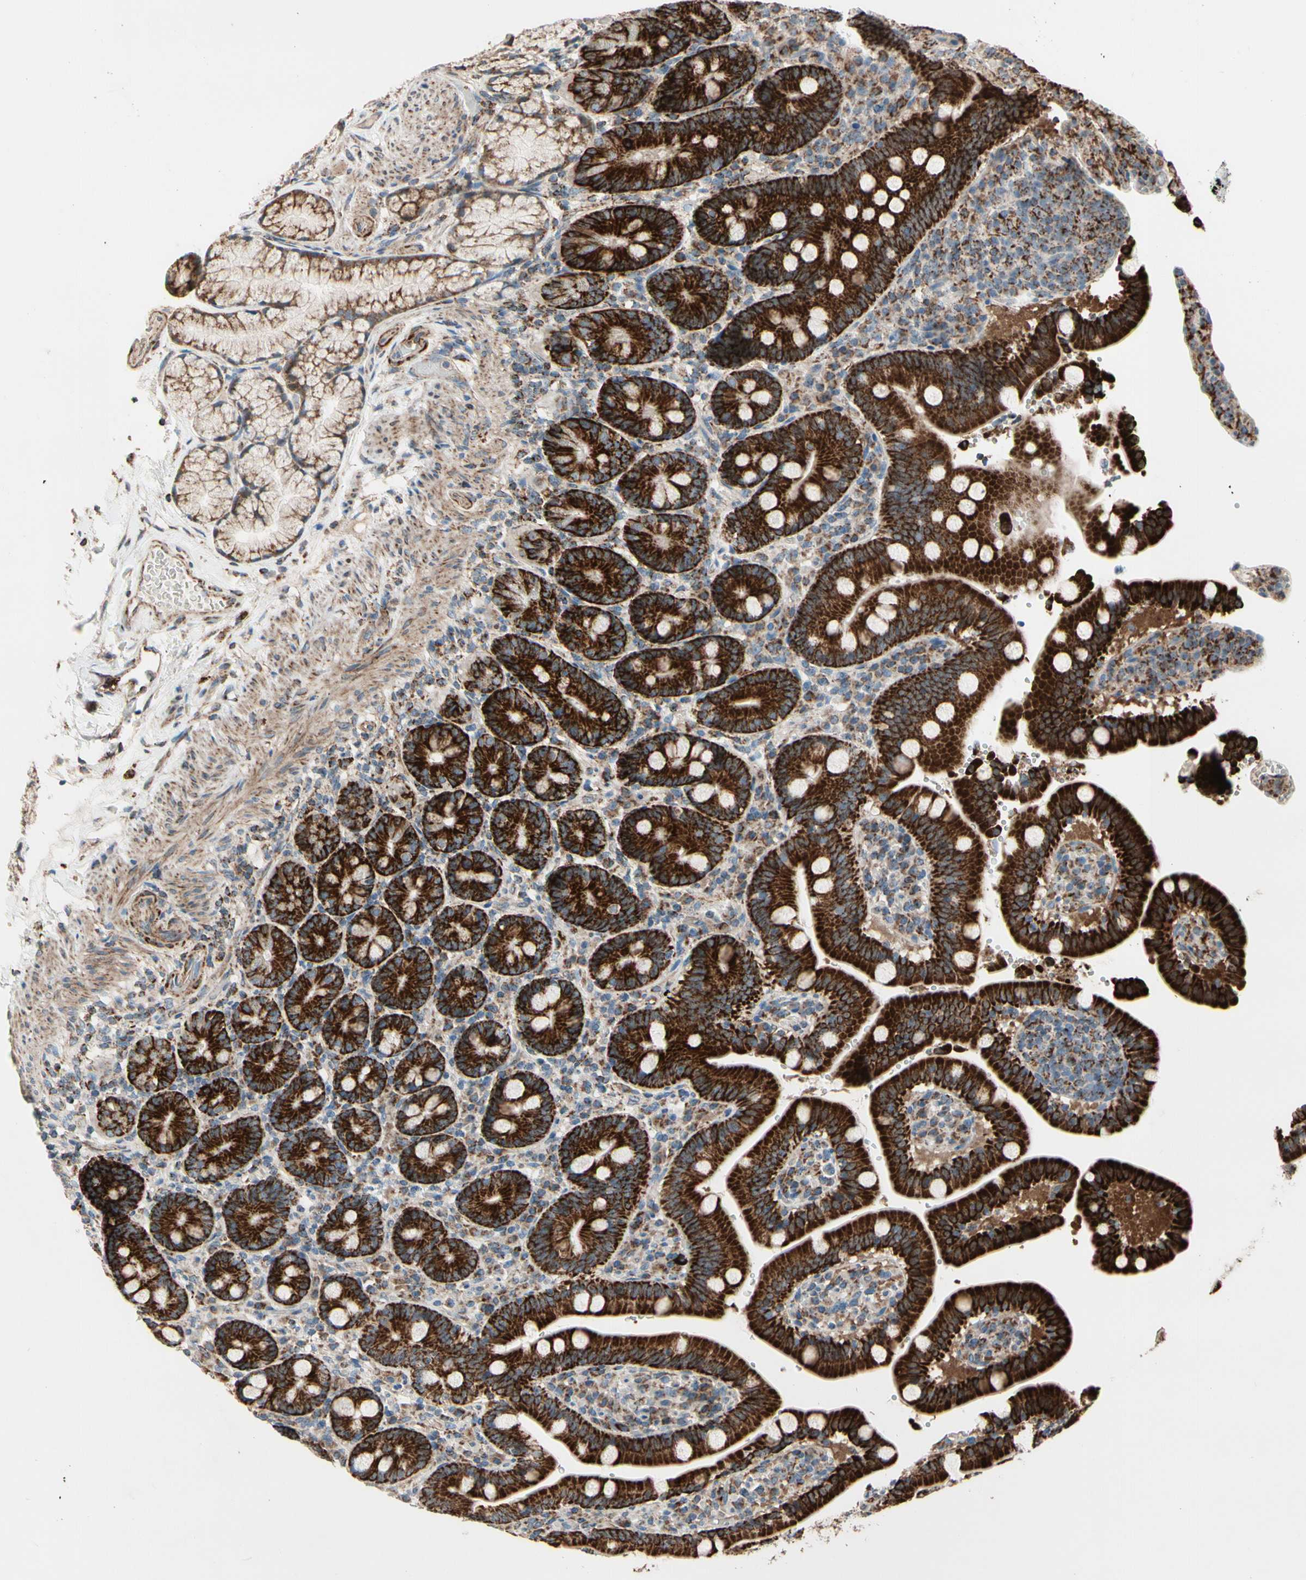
{"staining": {"intensity": "strong", "quantity": ">75%", "location": "cytoplasmic/membranous"}, "tissue": "duodenum", "cell_type": "Glandular cells", "image_type": "normal", "snomed": [{"axis": "morphology", "description": "Normal tissue, NOS"}, {"axis": "topography", "description": "Small intestine, NOS"}], "caption": "An IHC image of benign tissue is shown. Protein staining in brown highlights strong cytoplasmic/membranous positivity in duodenum within glandular cells.", "gene": "CPT1A", "patient": {"sex": "female", "age": 71}}